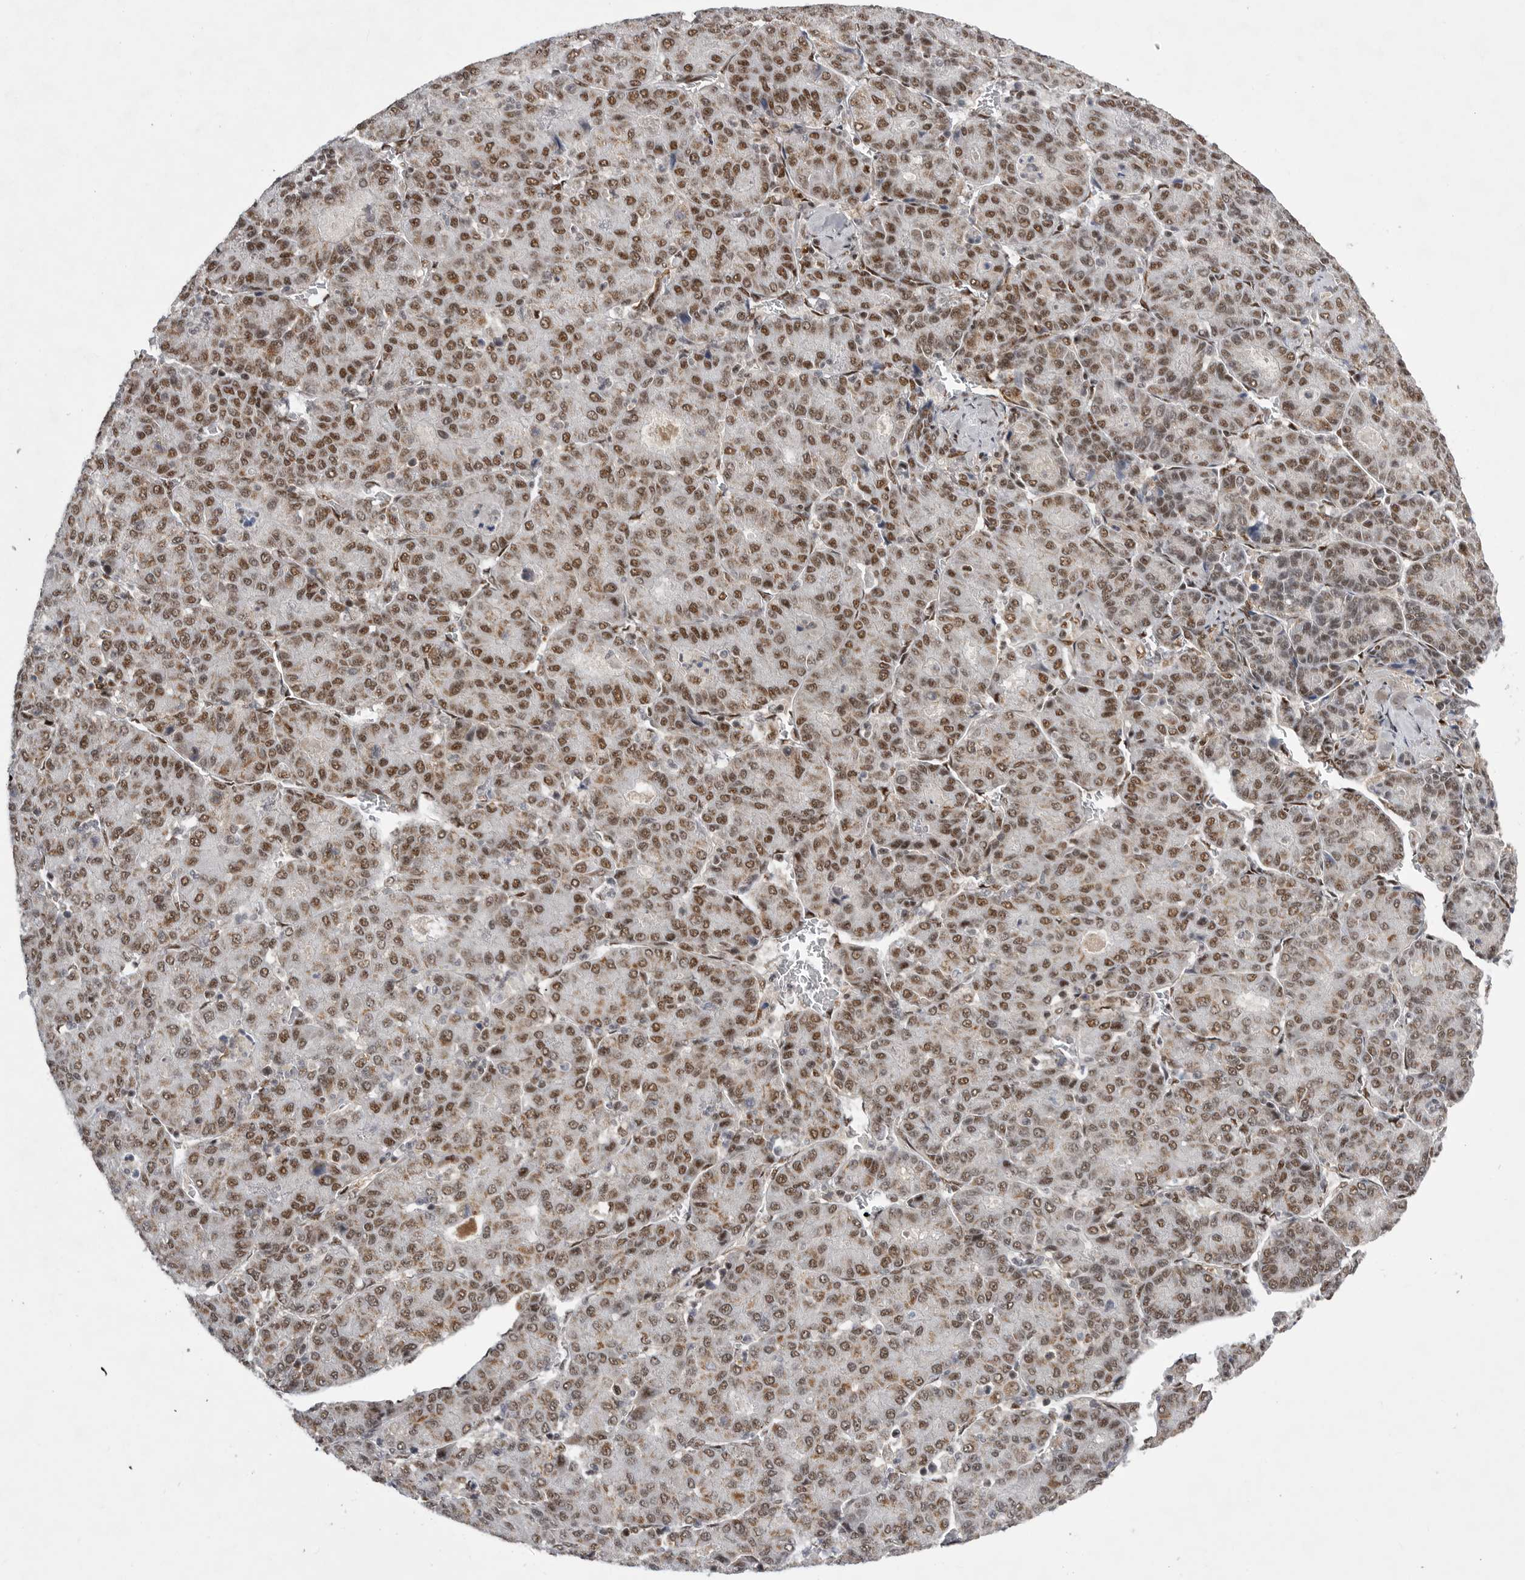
{"staining": {"intensity": "moderate", "quantity": ">75%", "location": "nuclear"}, "tissue": "liver cancer", "cell_type": "Tumor cells", "image_type": "cancer", "snomed": [{"axis": "morphology", "description": "Carcinoma, Hepatocellular, NOS"}, {"axis": "topography", "description": "Liver"}], "caption": "IHC photomicrograph of neoplastic tissue: liver hepatocellular carcinoma stained using immunohistochemistry shows medium levels of moderate protein expression localized specifically in the nuclear of tumor cells, appearing as a nuclear brown color.", "gene": "PPP1R8", "patient": {"sex": "male", "age": 65}}